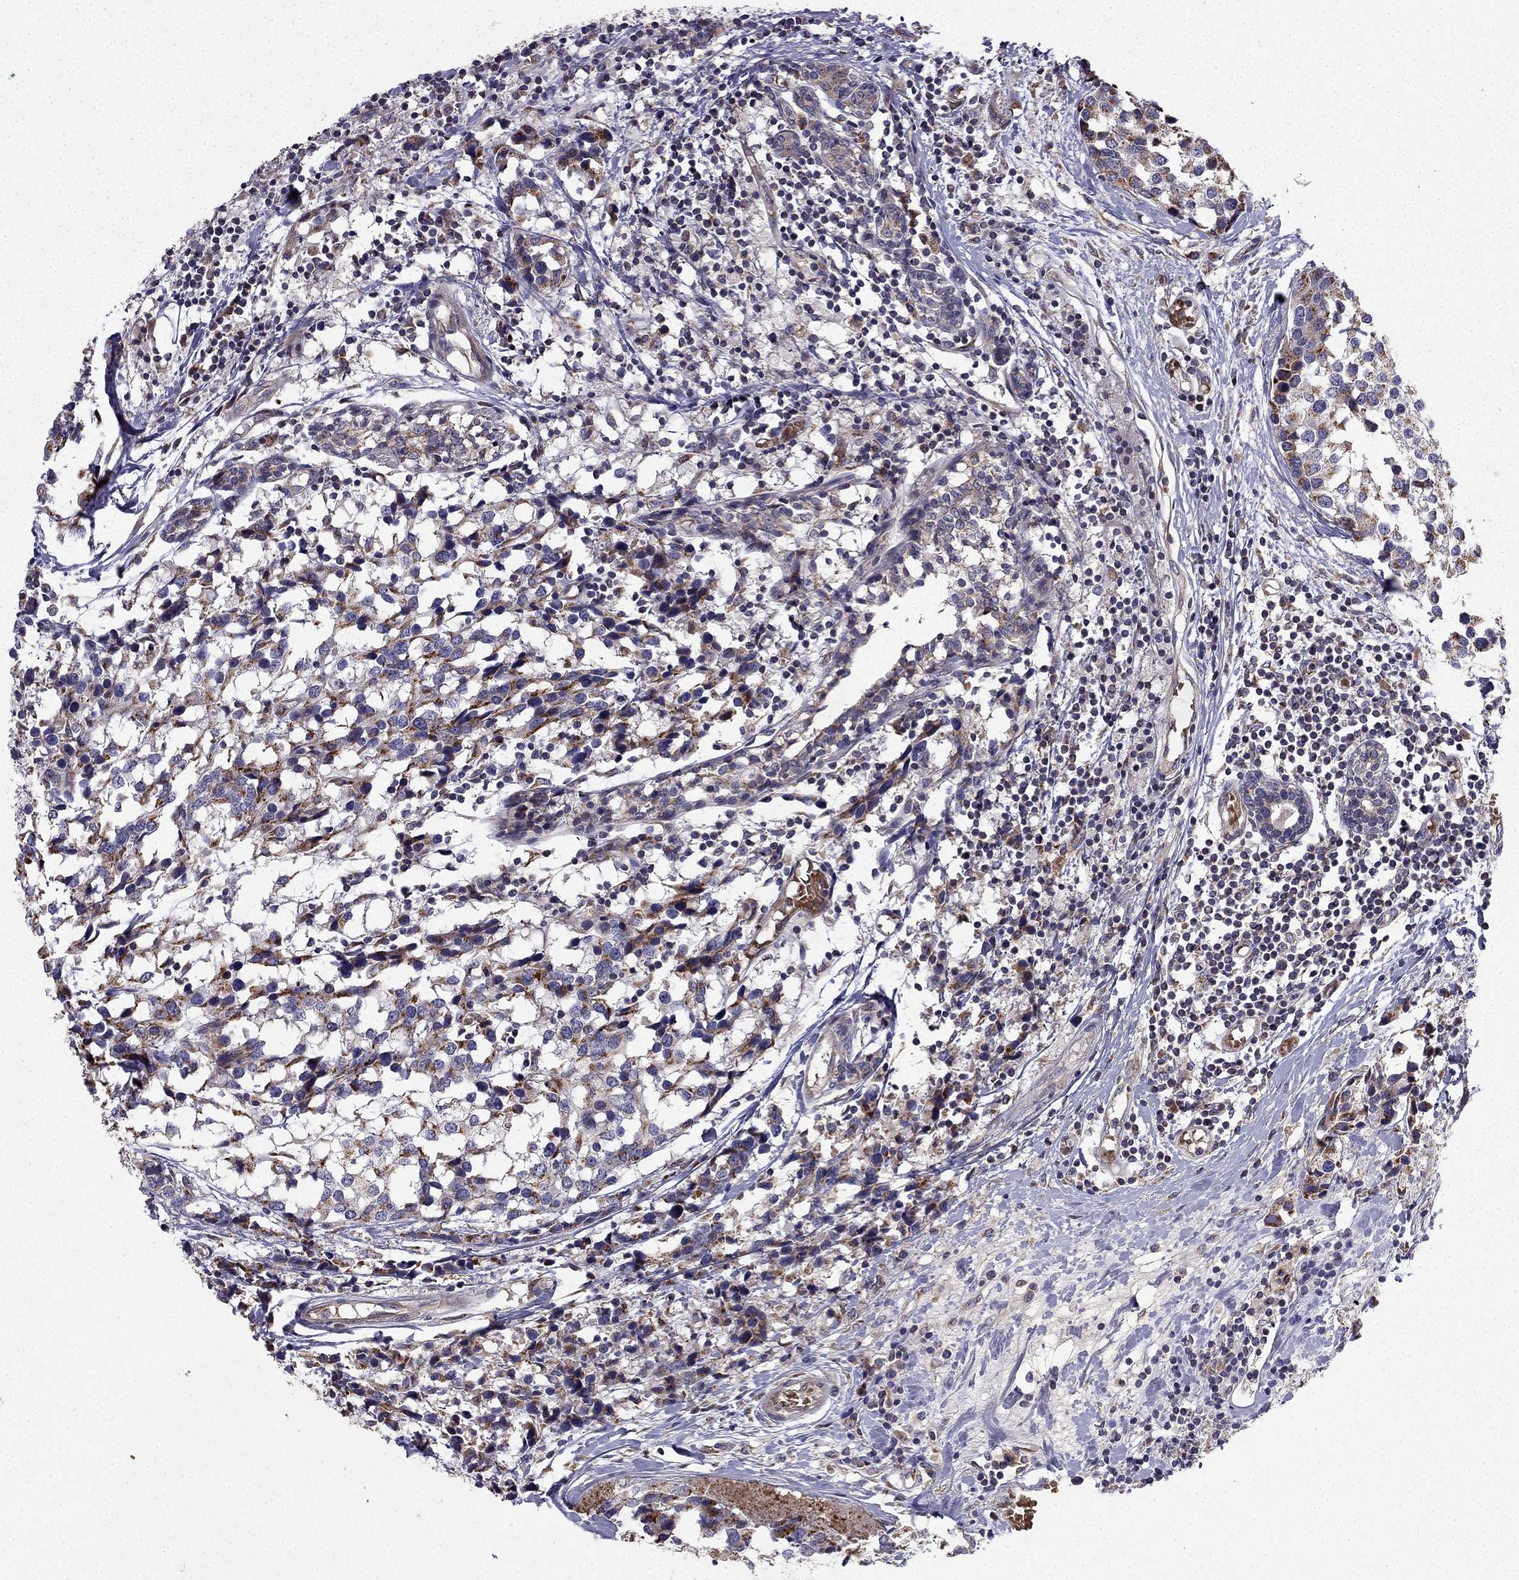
{"staining": {"intensity": "moderate", "quantity": "25%-75%", "location": "cytoplasmic/membranous"}, "tissue": "breast cancer", "cell_type": "Tumor cells", "image_type": "cancer", "snomed": [{"axis": "morphology", "description": "Lobular carcinoma"}, {"axis": "topography", "description": "Breast"}], "caption": "This is an image of immunohistochemistry (IHC) staining of lobular carcinoma (breast), which shows moderate staining in the cytoplasmic/membranous of tumor cells.", "gene": "B4GALT7", "patient": {"sex": "female", "age": 59}}